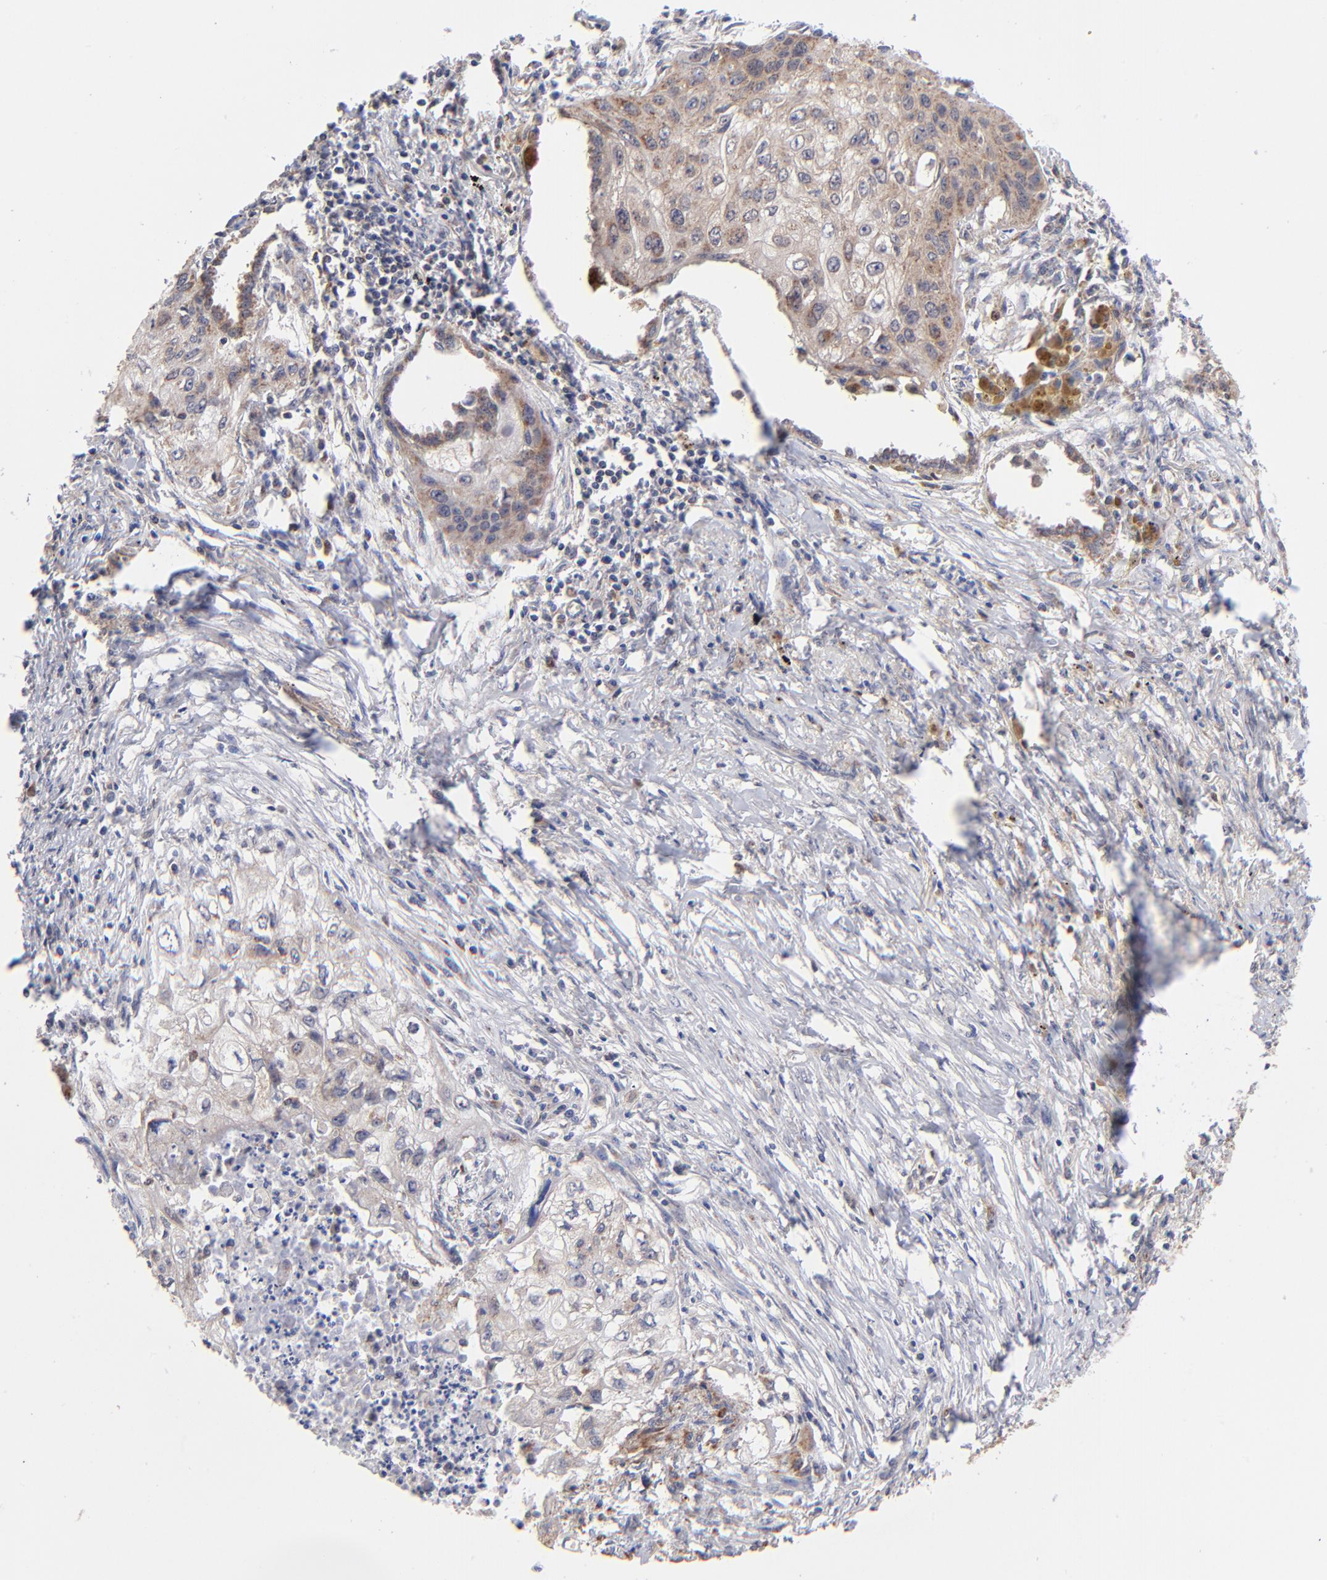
{"staining": {"intensity": "moderate", "quantity": ">75%", "location": "cytoplasmic/membranous"}, "tissue": "lung cancer", "cell_type": "Tumor cells", "image_type": "cancer", "snomed": [{"axis": "morphology", "description": "Squamous cell carcinoma, NOS"}, {"axis": "topography", "description": "Lung"}], "caption": "A brown stain shows moderate cytoplasmic/membranous staining of a protein in lung squamous cell carcinoma tumor cells.", "gene": "FBXL12", "patient": {"sex": "male", "age": 71}}